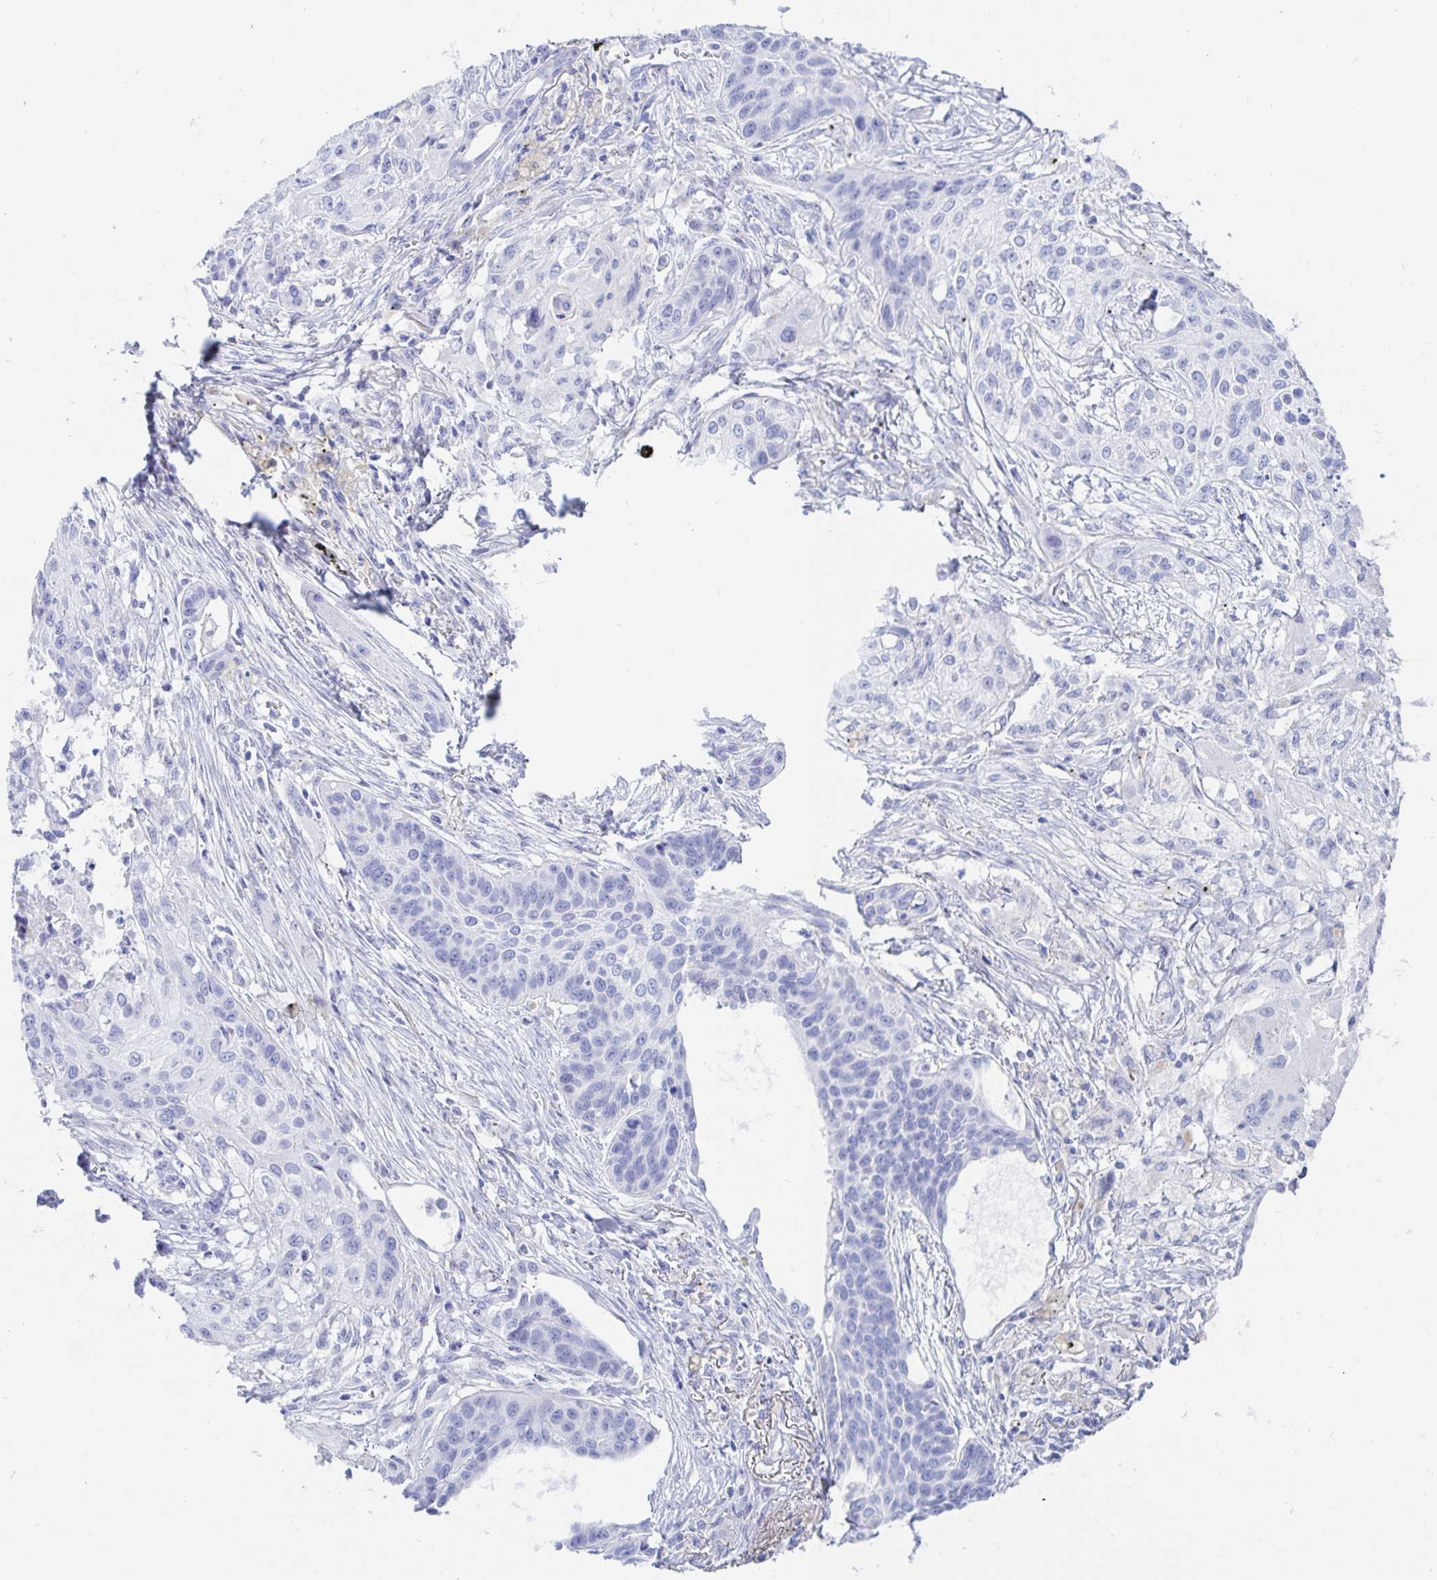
{"staining": {"intensity": "negative", "quantity": "none", "location": "none"}, "tissue": "lung cancer", "cell_type": "Tumor cells", "image_type": "cancer", "snomed": [{"axis": "morphology", "description": "Squamous cell carcinoma, NOS"}, {"axis": "topography", "description": "Lung"}], "caption": "There is no significant expression in tumor cells of squamous cell carcinoma (lung).", "gene": "KCNH6", "patient": {"sex": "male", "age": 71}}